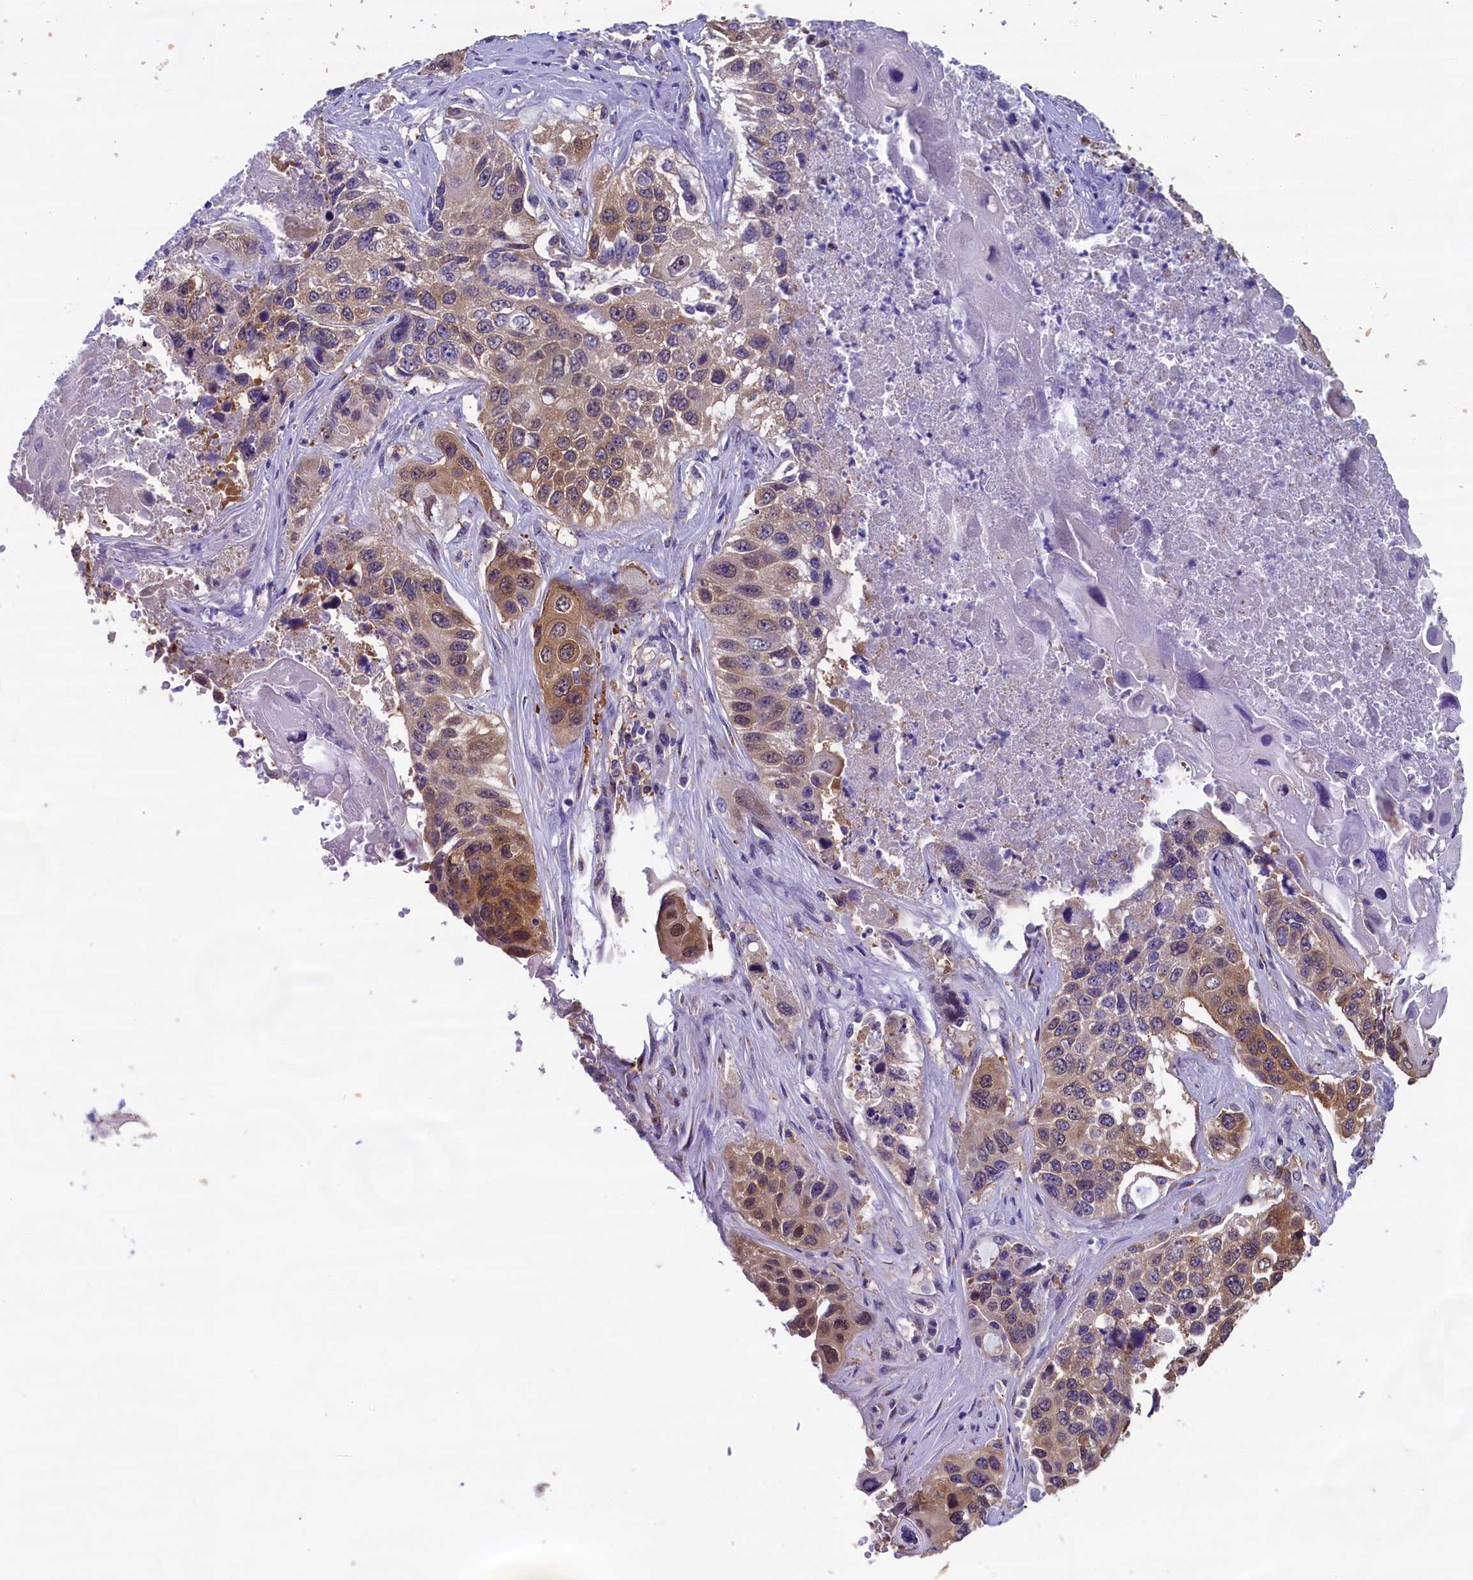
{"staining": {"intensity": "moderate", "quantity": ">75%", "location": "cytoplasmic/membranous,nuclear"}, "tissue": "lung cancer", "cell_type": "Tumor cells", "image_type": "cancer", "snomed": [{"axis": "morphology", "description": "Squamous cell carcinoma, NOS"}, {"axis": "topography", "description": "Lung"}], "caption": "Lung cancer stained for a protein (brown) exhibits moderate cytoplasmic/membranous and nuclear positive positivity in about >75% of tumor cells.", "gene": "ABCC8", "patient": {"sex": "male", "age": 61}}